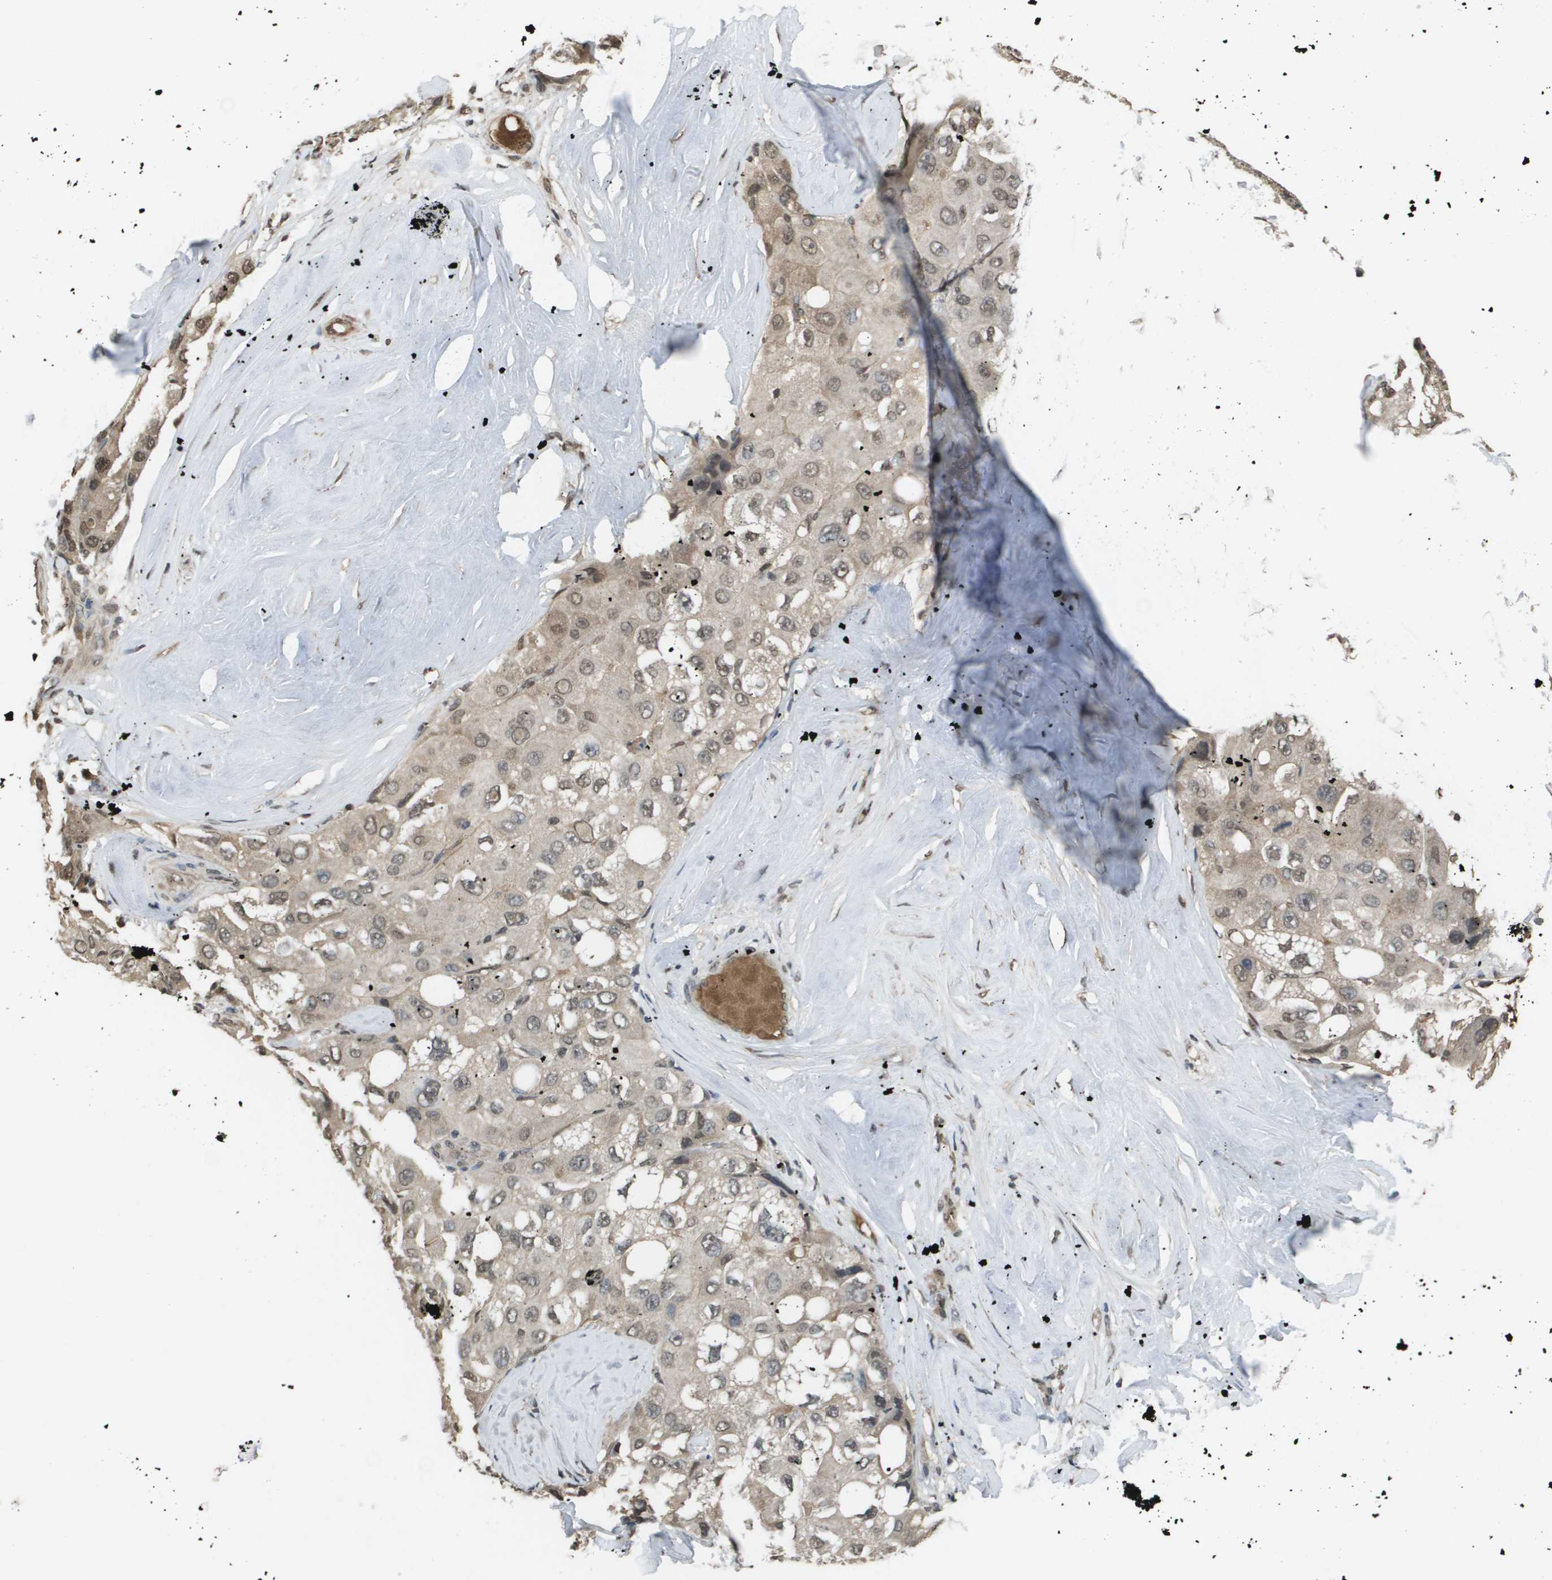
{"staining": {"intensity": "weak", "quantity": "25%-75%", "location": "cytoplasmic/membranous,nuclear"}, "tissue": "liver cancer", "cell_type": "Tumor cells", "image_type": "cancer", "snomed": [{"axis": "morphology", "description": "Carcinoma, Hepatocellular, NOS"}, {"axis": "topography", "description": "Liver"}], "caption": "An IHC photomicrograph of tumor tissue is shown. Protein staining in brown shows weak cytoplasmic/membranous and nuclear positivity in liver cancer within tumor cells.", "gene": "NDRG2", "patient": {"sex": "male", "age": 80}}